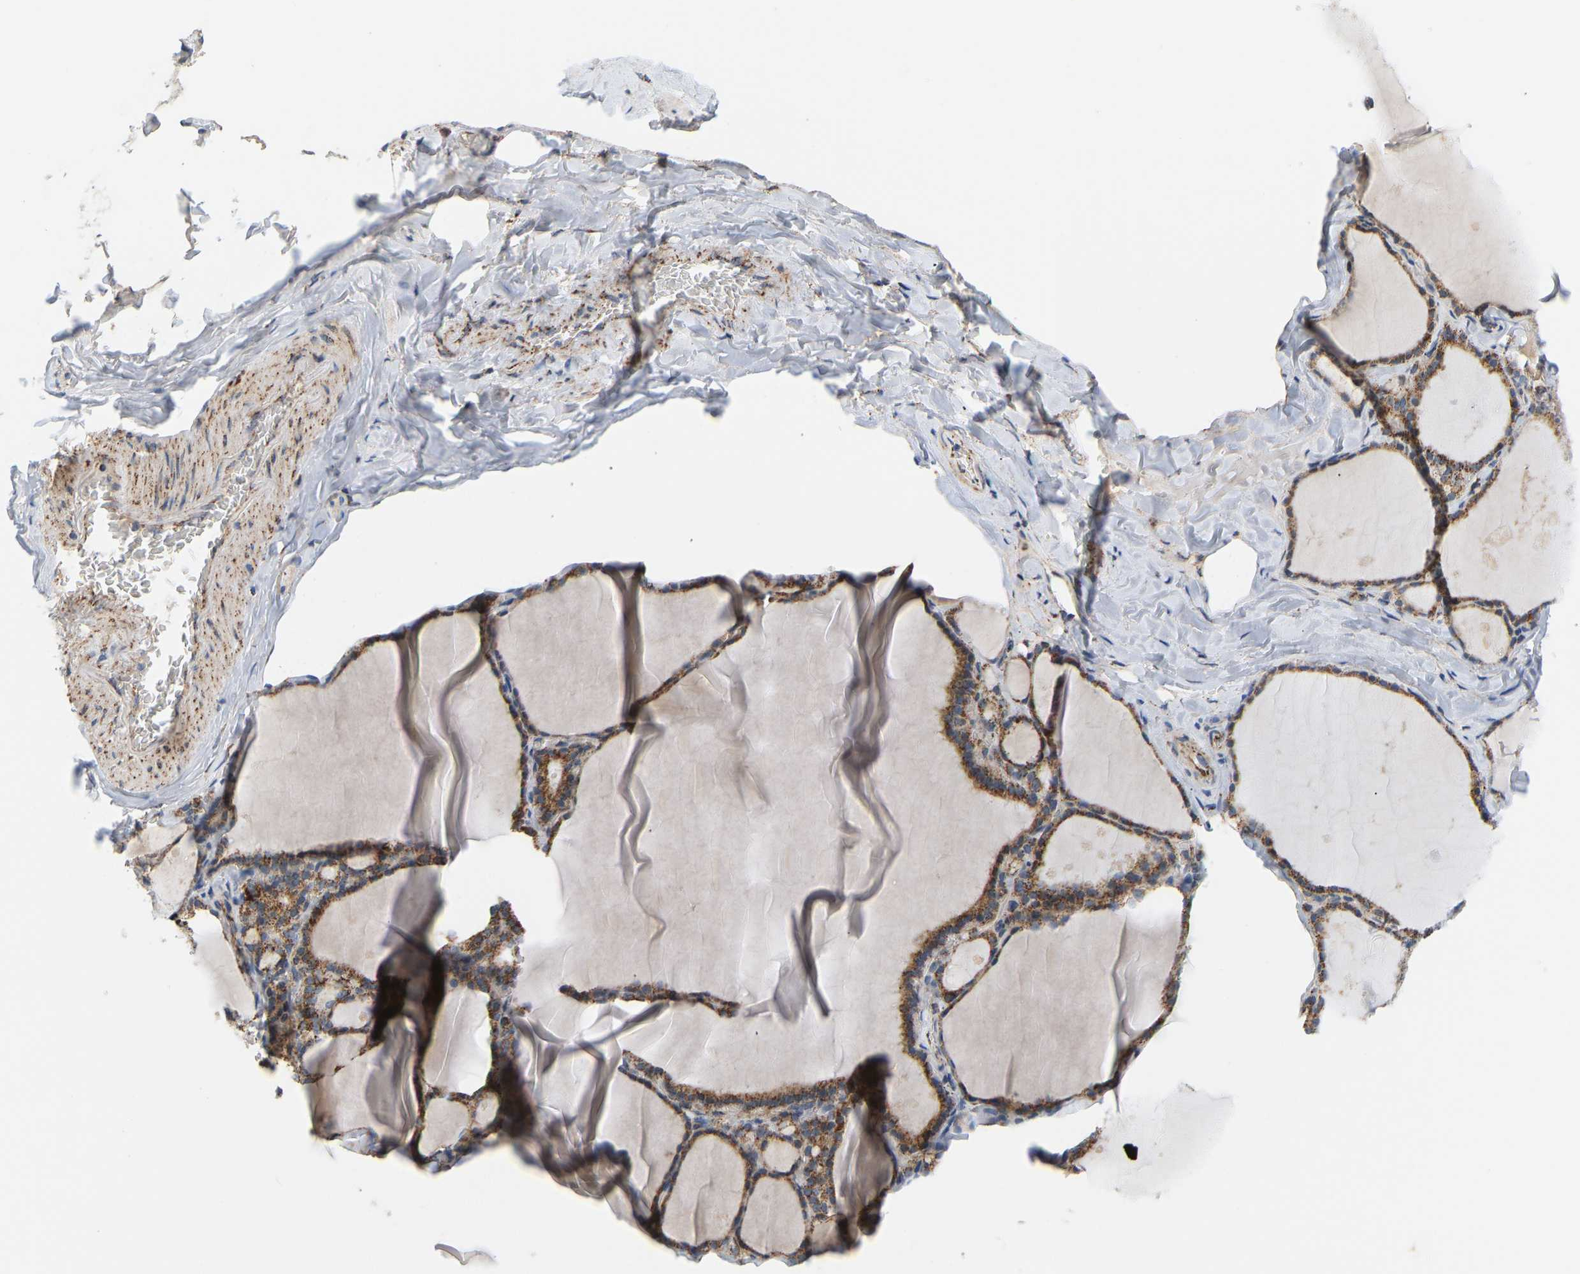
{"staining": {"intensity": "moderate", "quantity": ">75%", "location": "cytoplasmic/membranous"}, "tissue": "thyroid gland", "cell_type": "Glandular cells", "image_type": "normal", "snomed": [{"axis": "morphology", "description": "Normal tissue, NOS"}, {"axis": "topography", "description": "Thyroid gland"}], "caption": "Approximately >75% of glandular cells in benign thyroid gland reveal moderate cytoplasmic/membranous protein staining as visualized by brown immunohistochemical staining.", "gene": "GPSM2", "patient": {"sex": "male", "age": 56}}